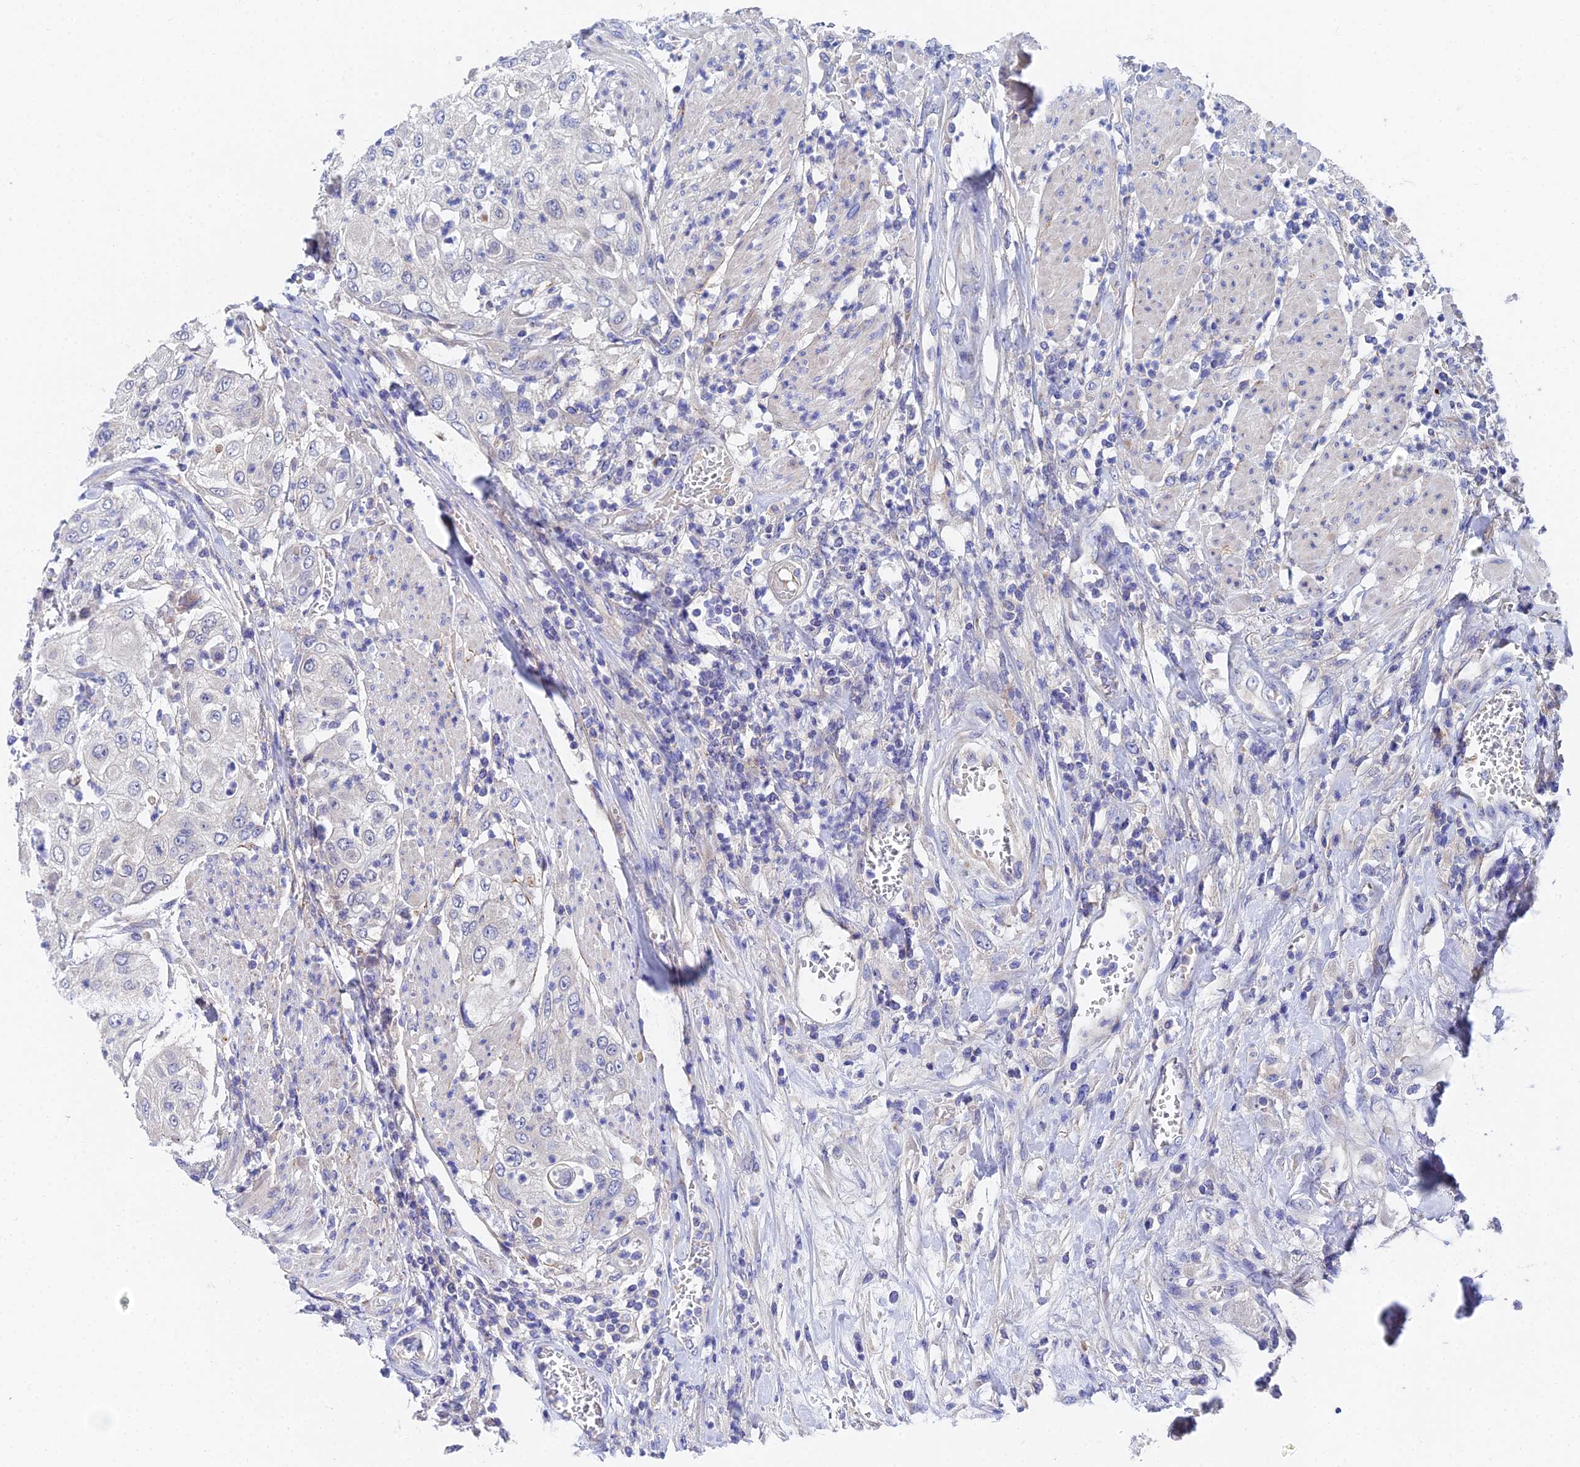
{"staining": {"intensity": "negative", "quantity": "none", "location": "none"}, "tissue": "urothelial cancer", "cell_type": "Tumor cells", "image_type": "cancer", "snomed": [{"axis": "morphology", "description": "Urothelial carcinoma, High grade"}, {"axis": "topography", "description": "Urinary bladder"}], "caption": "IHC of urothelial carcinoma (high-grade) exhibits no expression in tumor cells.", "gene": "UBE2L3", "patient": {"sex": "female", "age": 79}}